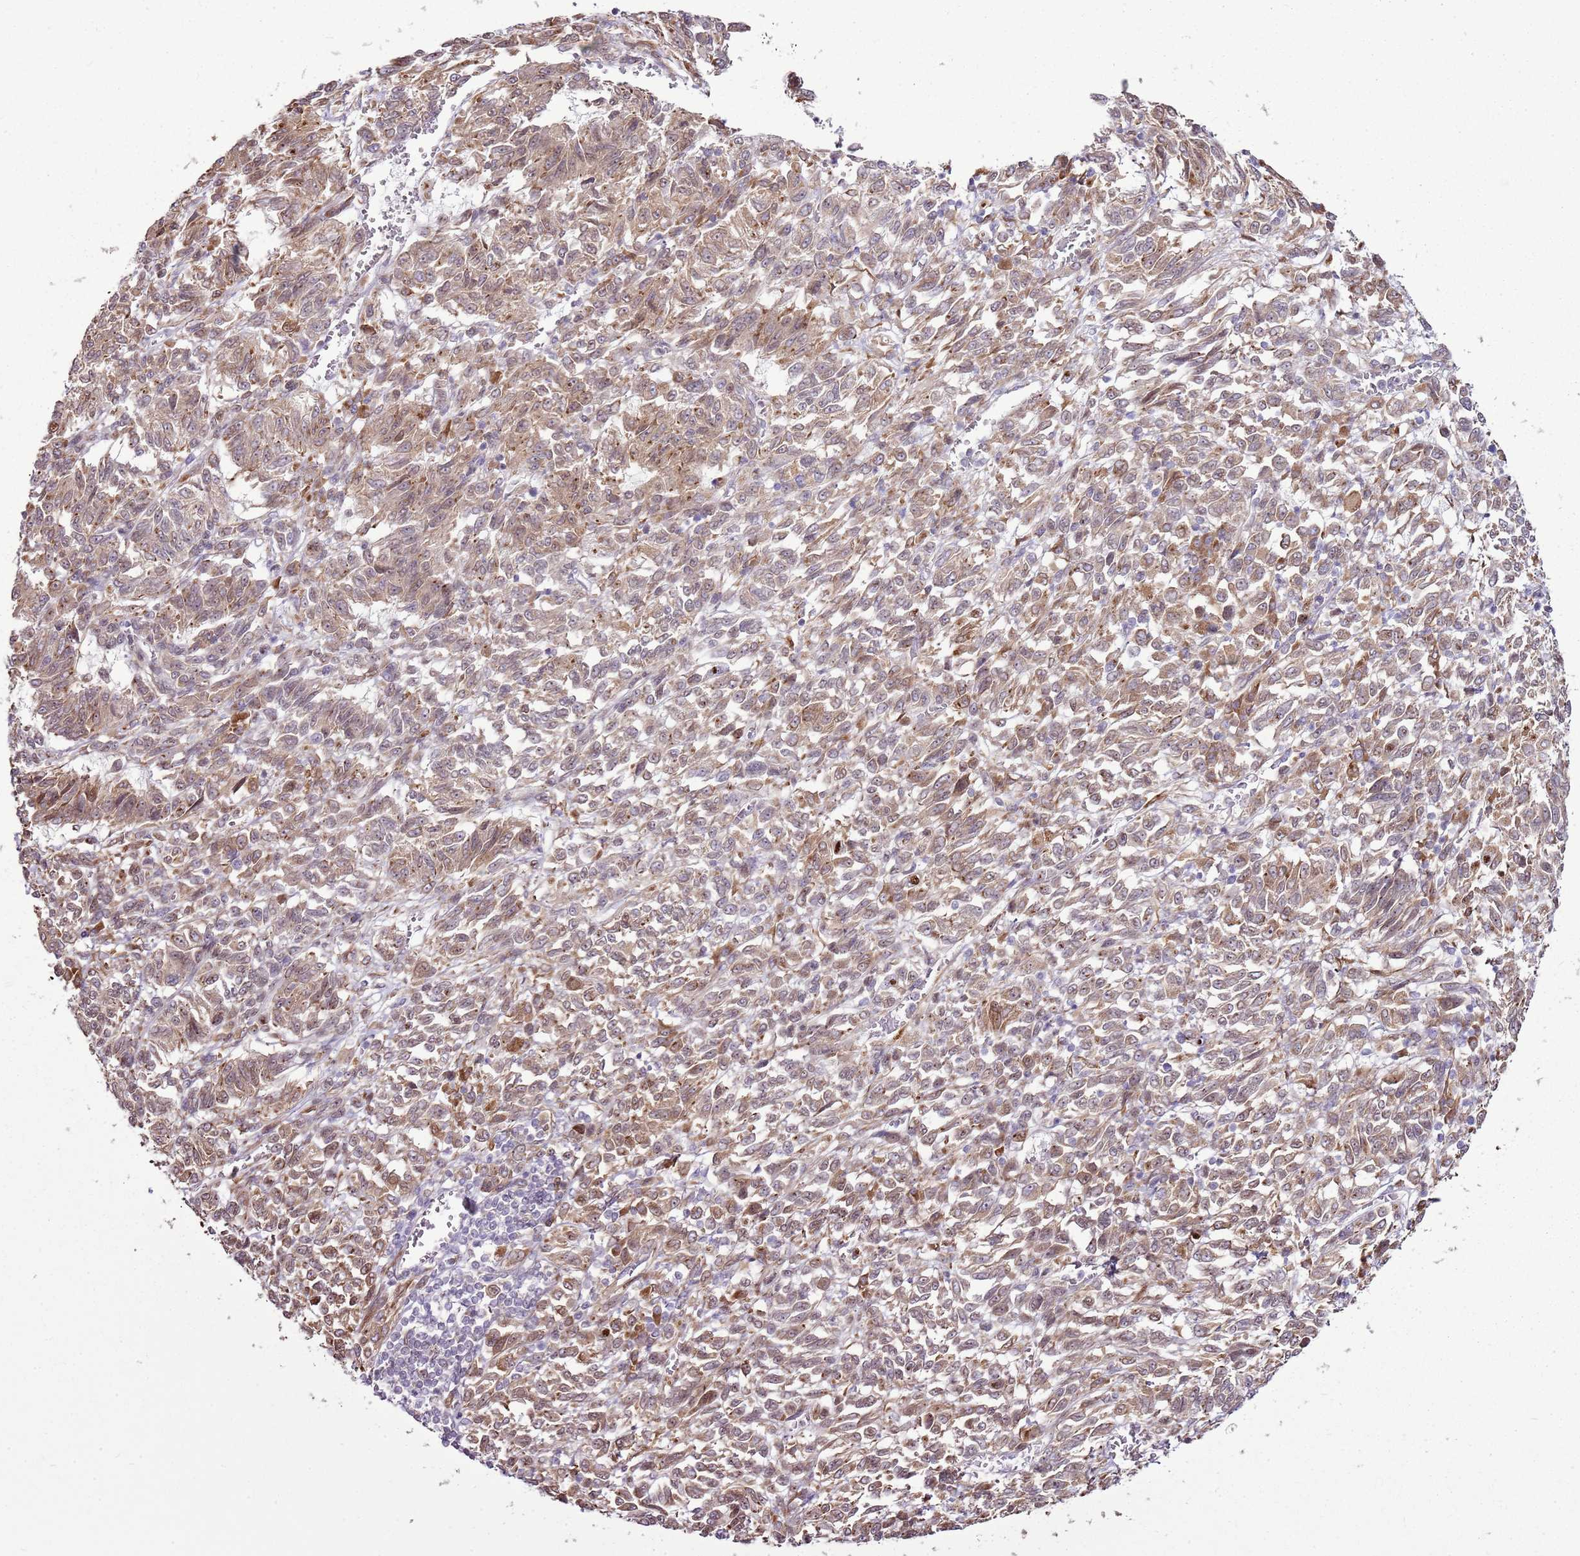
{"staining": {"intensity": "moderate", "quantity": ">75%", "location": "cytoplasmic/membranous"}, "tissue": "melanoma", "cell_type": "Tumor cells", "image_type": "cancer", "snomed": [{"axis": "morphology", "description": "Malignant melanoma, Metastatic site"}, {"axis": "topography", "description": "Lung"}], "caption": "Melanoma stained with immunohistochemistry reveals moderate cytoplasmic/membranous expression in approximately >75% of tumor cells. (Stains: DAB in brown, nuclei in blue, Microscopy: brightfield microscopy at high magnification).", "gene": "TMED10", "patient": {"sex": "male", "age": 64}}